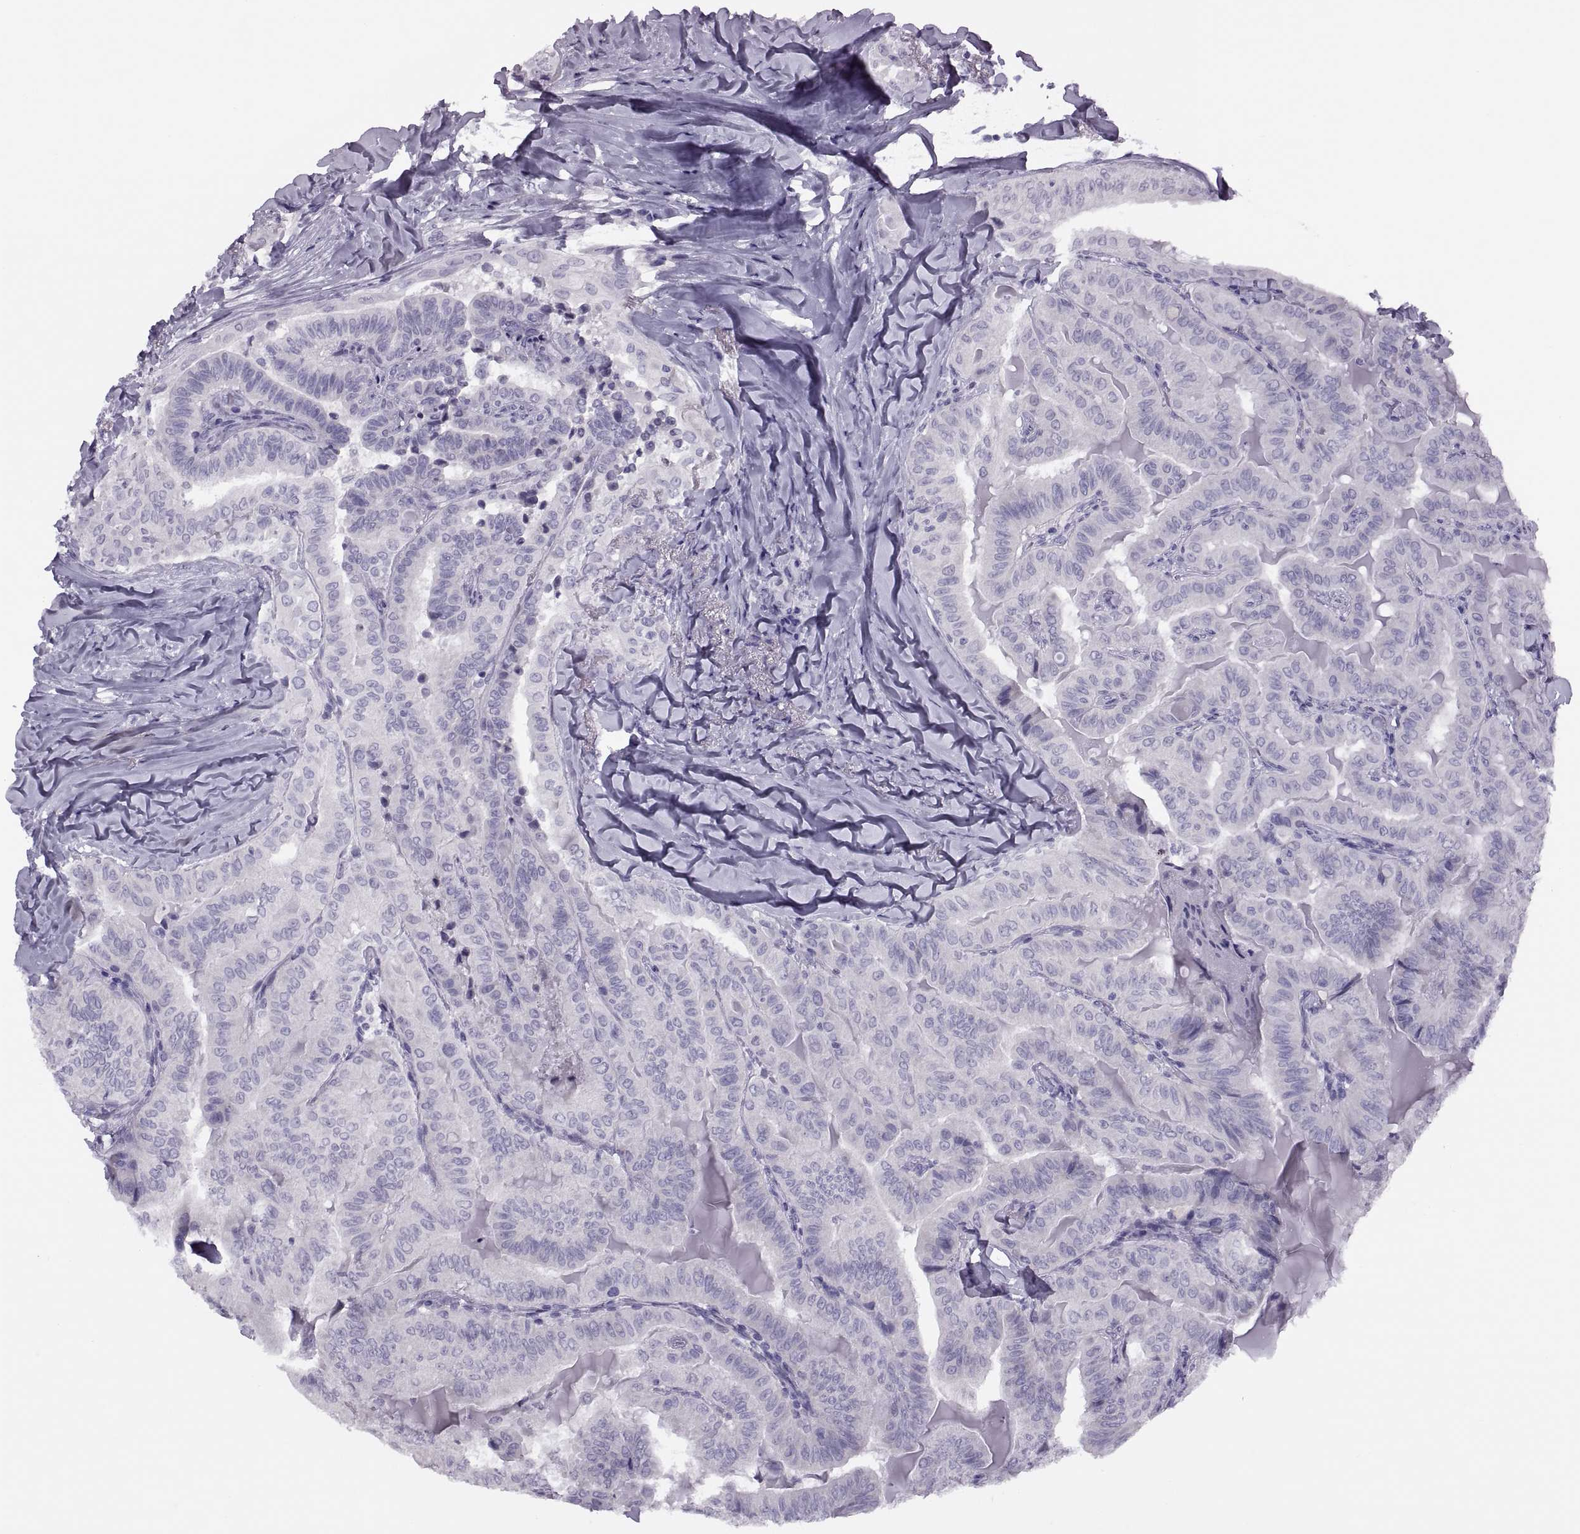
{"staining": {"intensity": "negative", "quantity": "none", "location": "none"}, "tissue": "thyroid cancer", "cell_type": "Tumor cells", "image_type": "cancer", "snomed": [{"axis": "morphology", "description": "Papillary adenocarcinoma, NOS"}, {"axis": "topography", "description": "Thyroid gland"}], "caption": "This is an immunohistochemistry photomicrograph of thyroid cancer. There is no expression in tumor cells.", "gene": "FAM24A", "patient": {"sex": "female", "age": 68}}